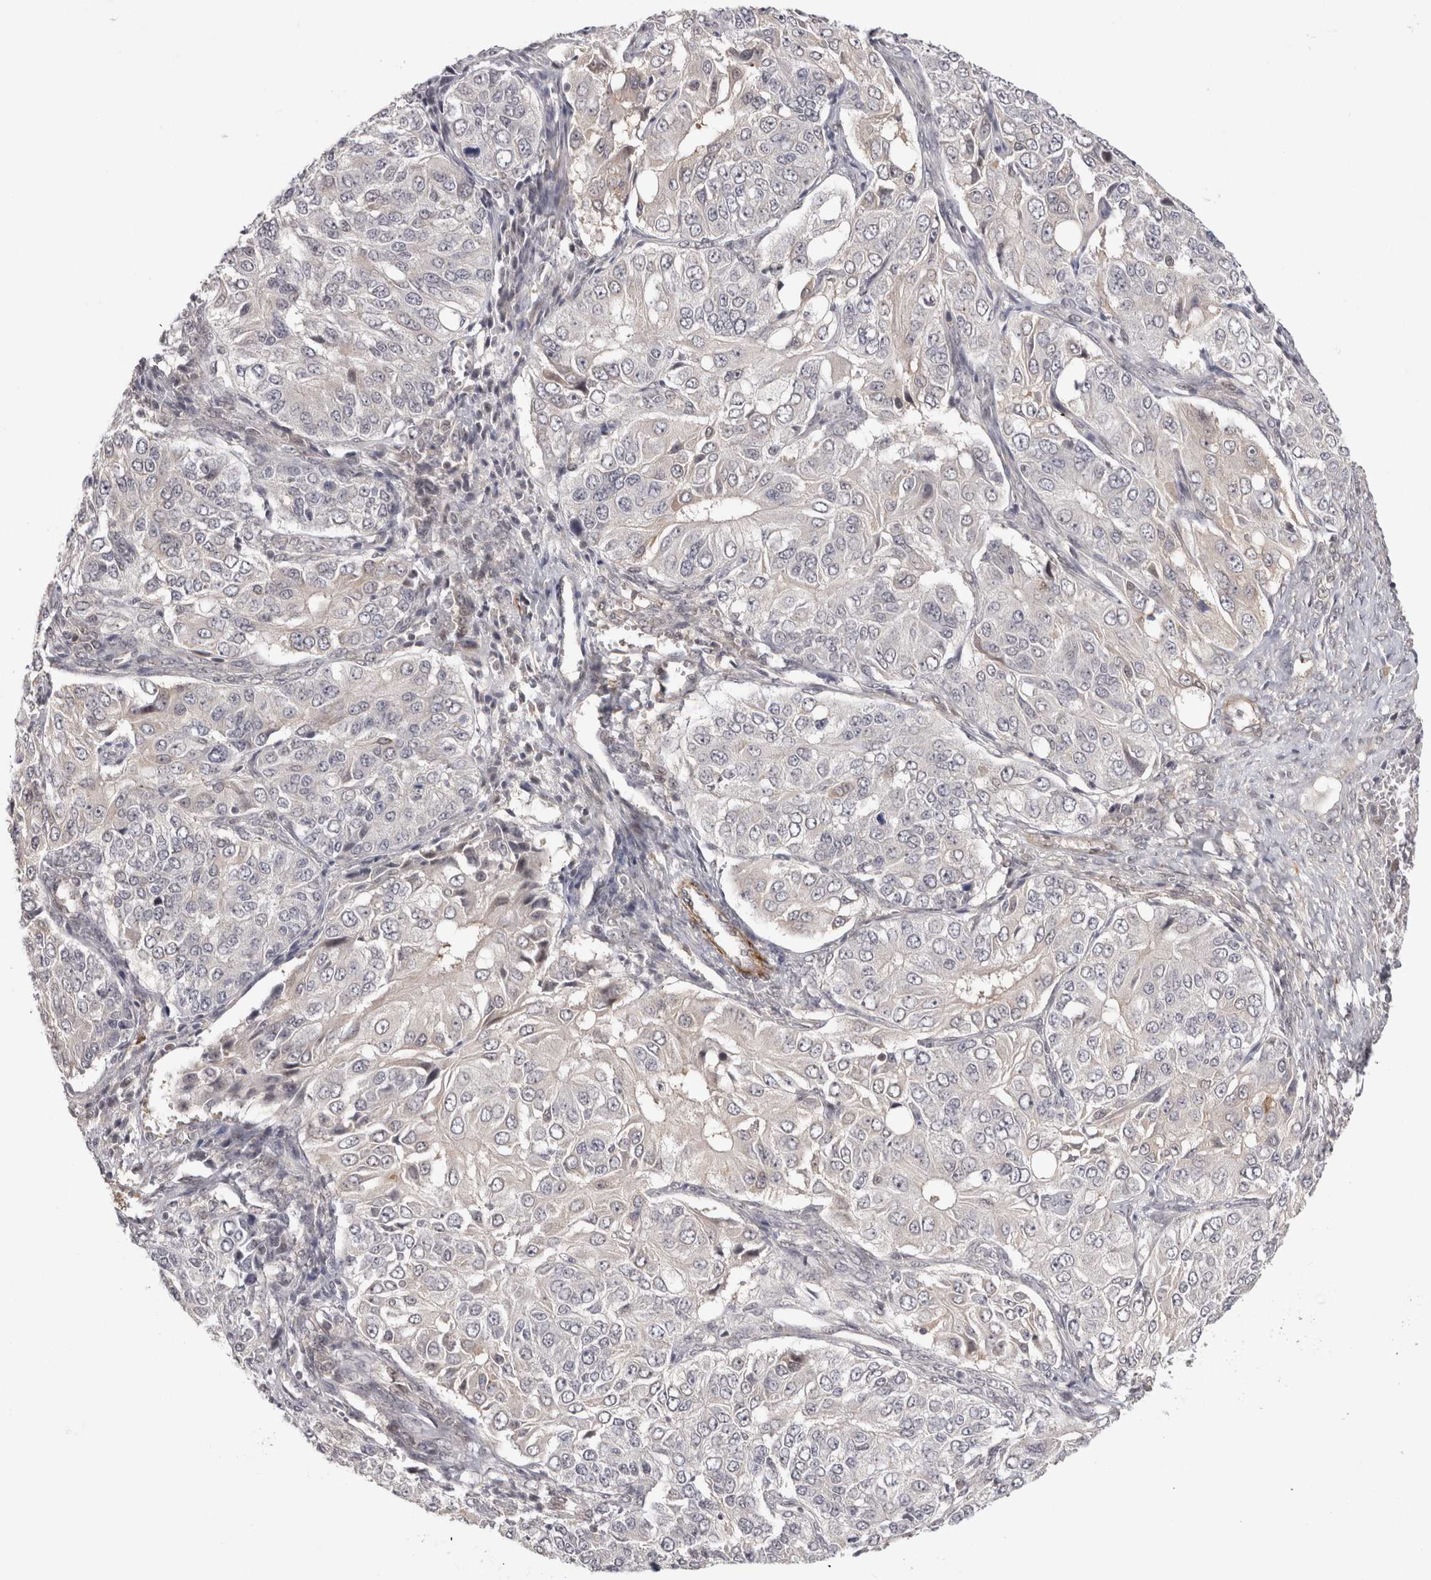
{"staining": {"intensity": "negative", "quantity": "none", "location": "none"}, "tissue": "ovarian cancer", "cell_type": "Tumor cells", "image_type": "cancer", "snomed": [{"axis": "morphology", "description": "Carcinoma, endometroid"}, {"axis": "topography", "description": "Ovary"}], "caption": "Human endometroid carcinoma (ovarian) stained for a protein using immunohistochemistry exhibits no staining in tumor cells.", "gene": "ZNF318", "patient": {"sex": "female", "age": 51}}